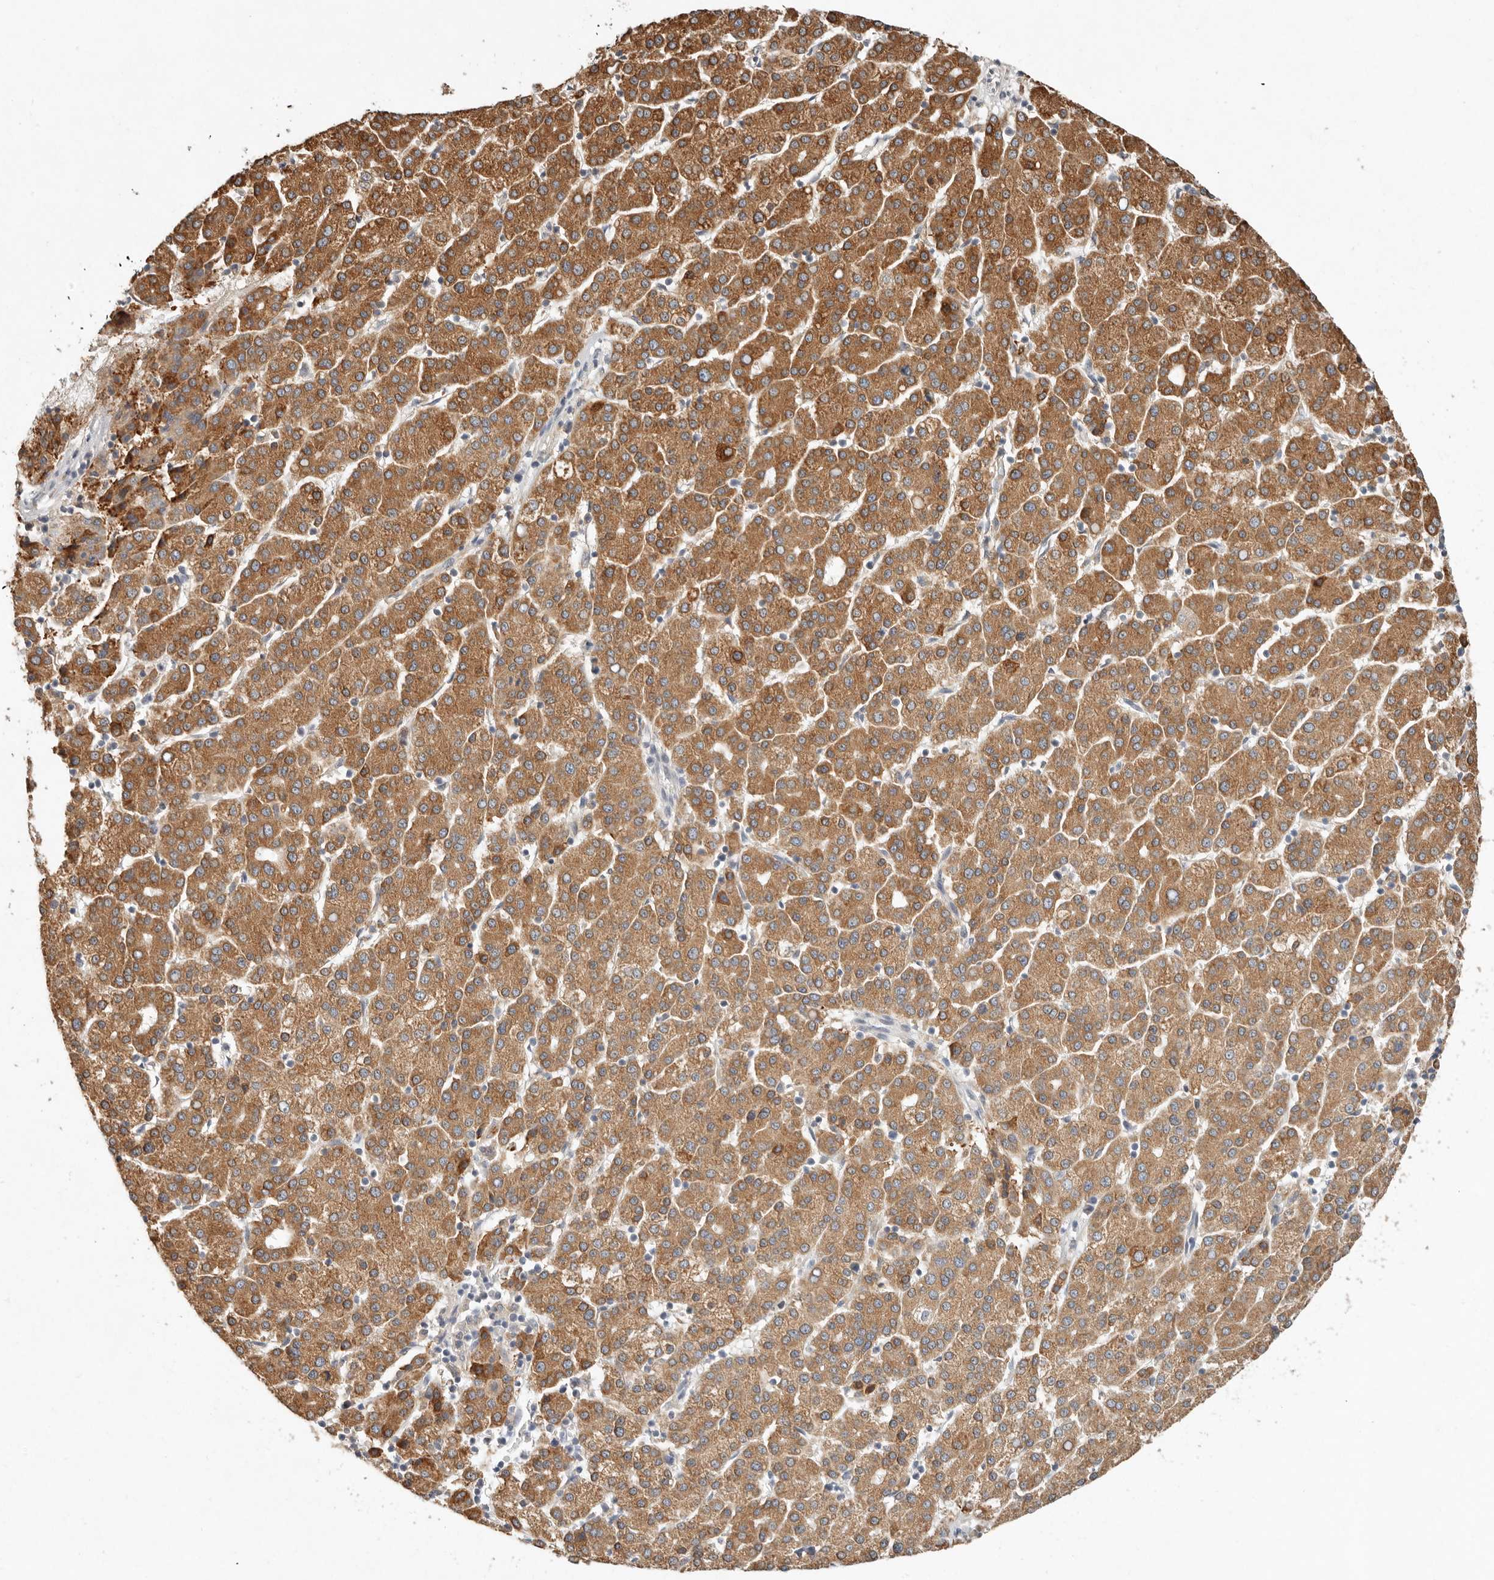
{"staining": {"intensity": "strong", "quantity": ">75%", "location": "cytoplasmic/membranous"}, "tissue": "liver cancer", "cell_type": "Tumor cells", "image_type": "cancer", "snomed": [{"axis": "morphology", "description": "Carcinoma, Hepatocellular, NOS"}, {"axis": "topography", "description": "Liver"}], "caption": "Immunohistochemical staining of human liver cancer (hepatocellular carcinoma) exhibits high levels of strong cytoplasmic/membranous expression in about >75% of tumor cells.", "gene": "ARHGEF10L", "patient": {"sex": "female", "age": 58}}